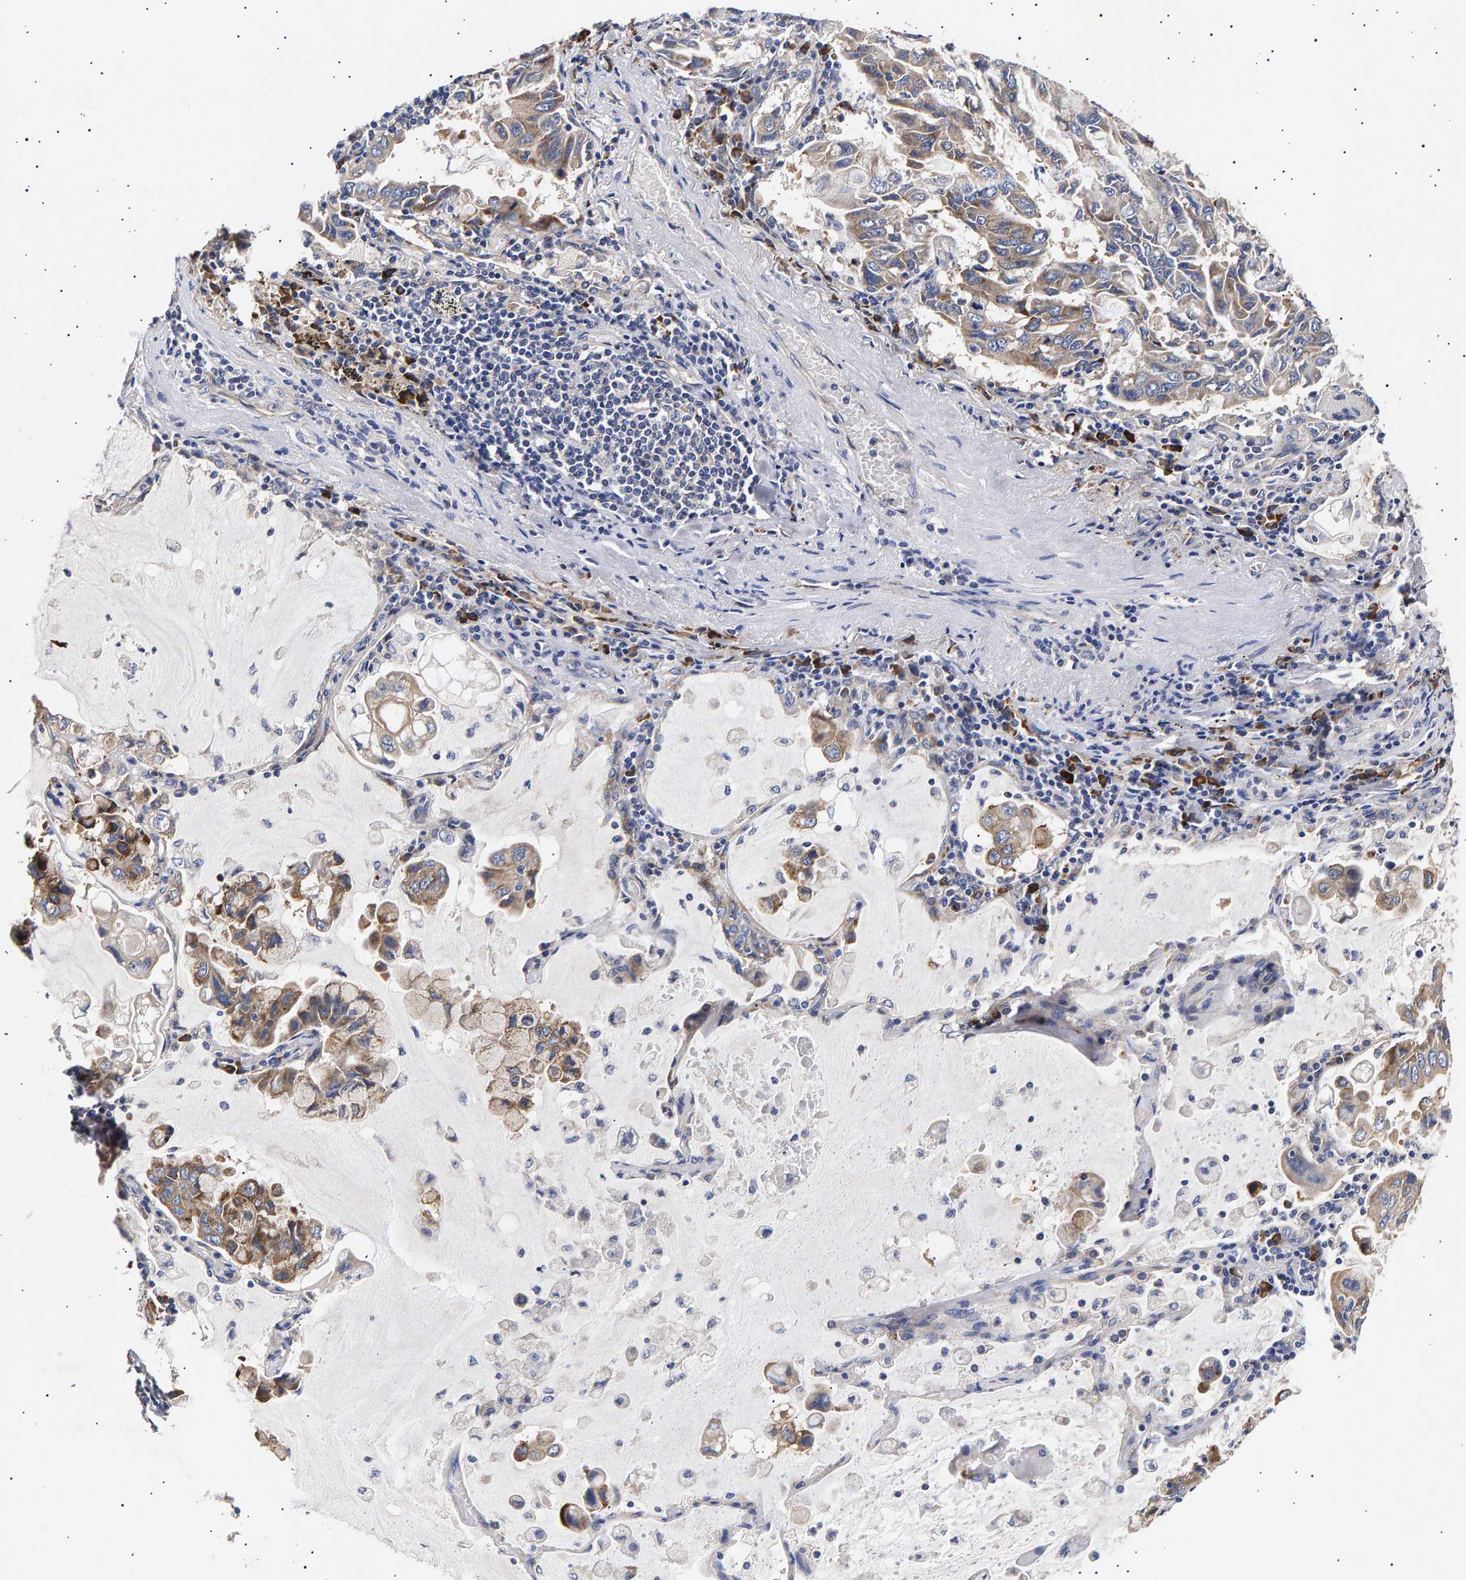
{"staining": {"intensity": "moderate", "quantity": ">75%", "location": "cytoplasmic/membranous"}, "tissue": "lung cancer", "cell_type": "Tumor cells", "image_type": "cancer", "snomed": [{"axis": "morphology", "description": "Adenocarcinoma, NOS"}, {"axis": "topography", "description": "Lung"}], "caption": "This is an image of IHC staining of lung cancer (adenocarcinoma), which shows moderate staining in the cytoplasmic/membranous of tumor cells.", "gene": "ANKRD40", "patient": {"sex": "male", "age": 64}}